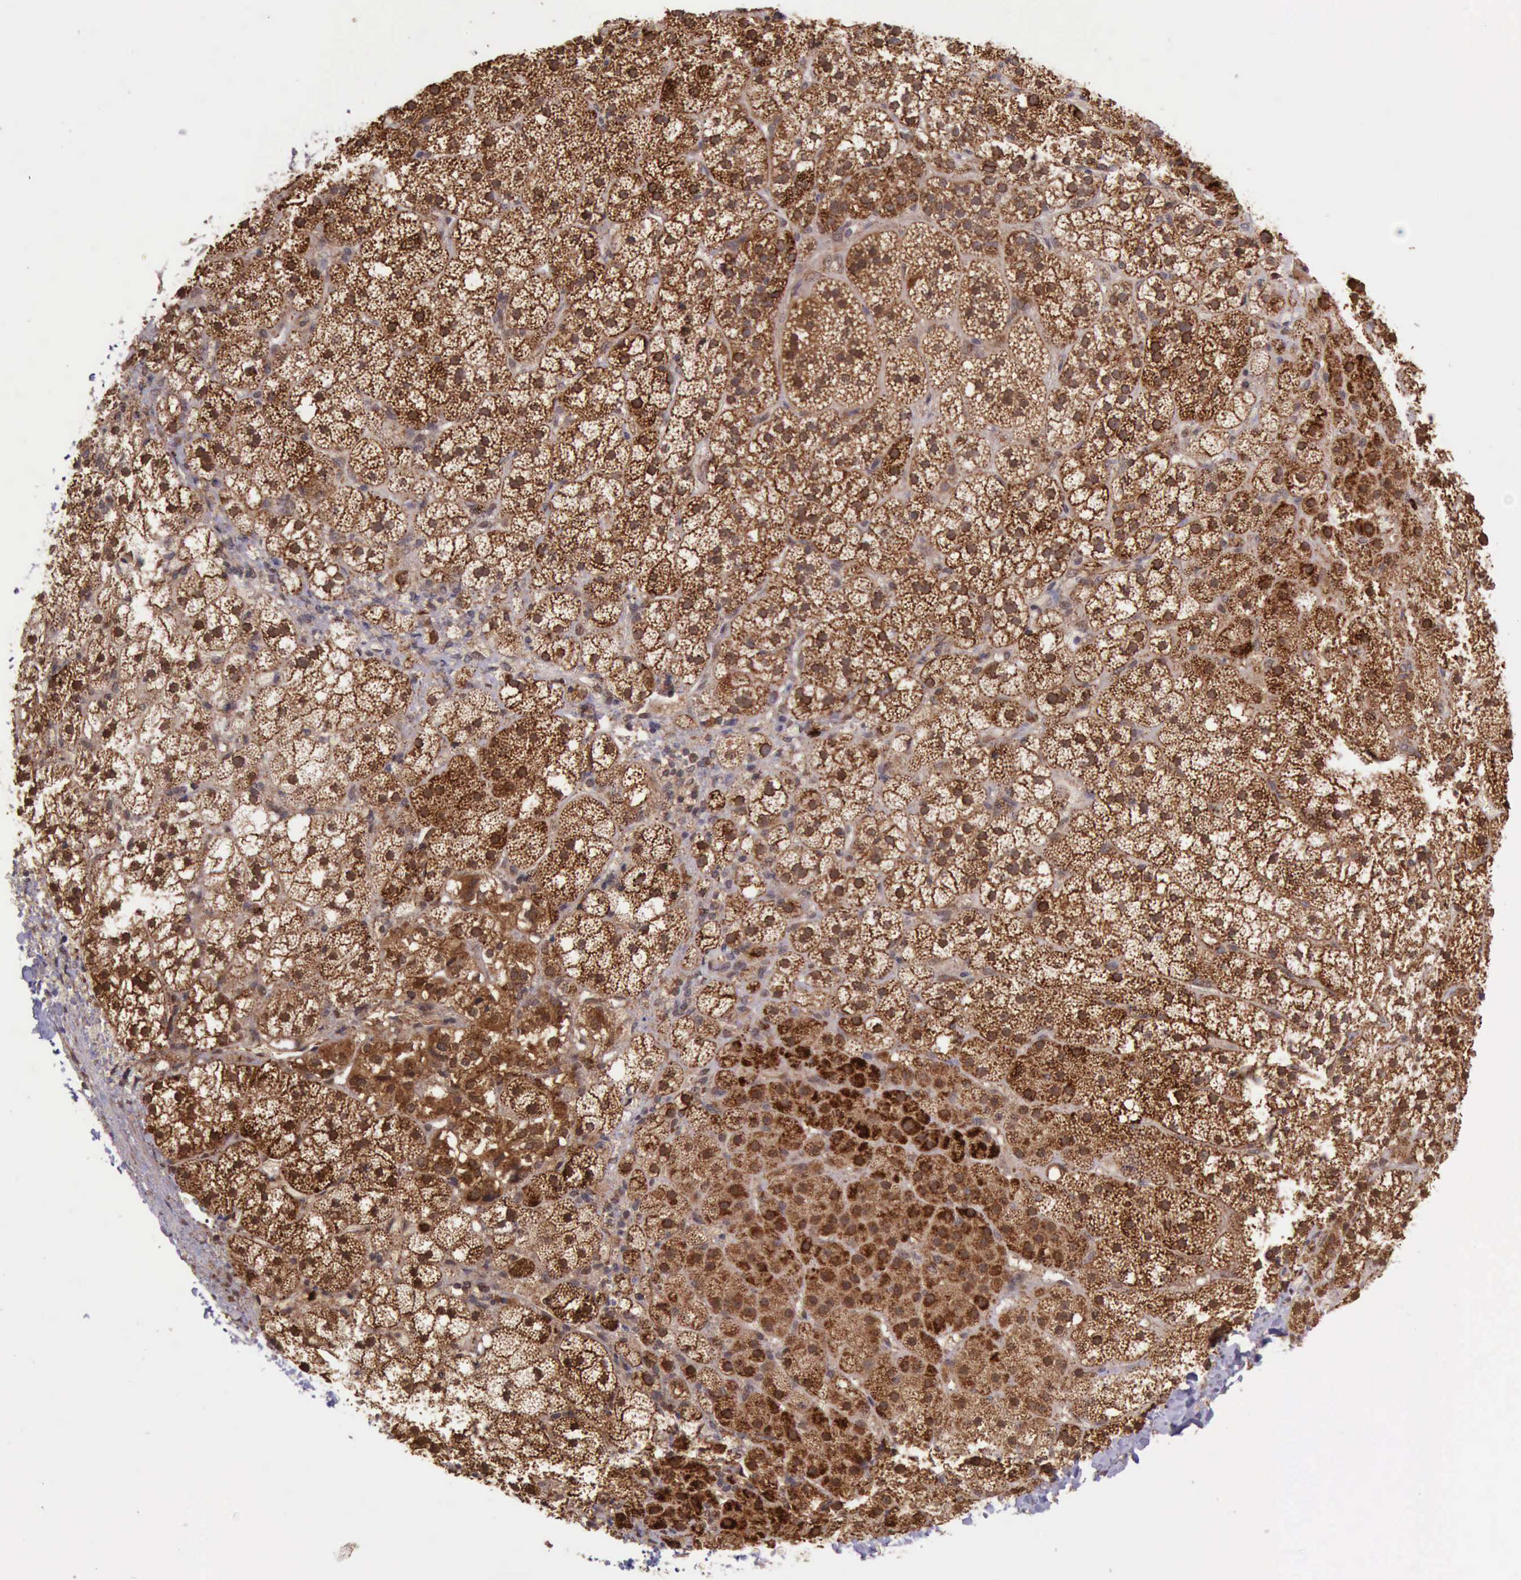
{"staining": {"intensity": "strong", "quantity": ">75%", "location": "cytoplasmic/membranous"}, "tissue": "adrenal gland", "cell_type": "Glandular cells", "image_type": "normal", "snomed": [{"axis": "morphology", "description": "Normal tissue, NOS"}, {"axis": "topography", "description": "Adrenal gland"}], "caption": "Immunohistochemical staining of normal adrenal gland exhibits high levels of strong cytoplasmic/membranous expression in approximately >75% of glandular cells.", "gene": "ARMCX3", "patient": {"sex": "male", "age": 53}}